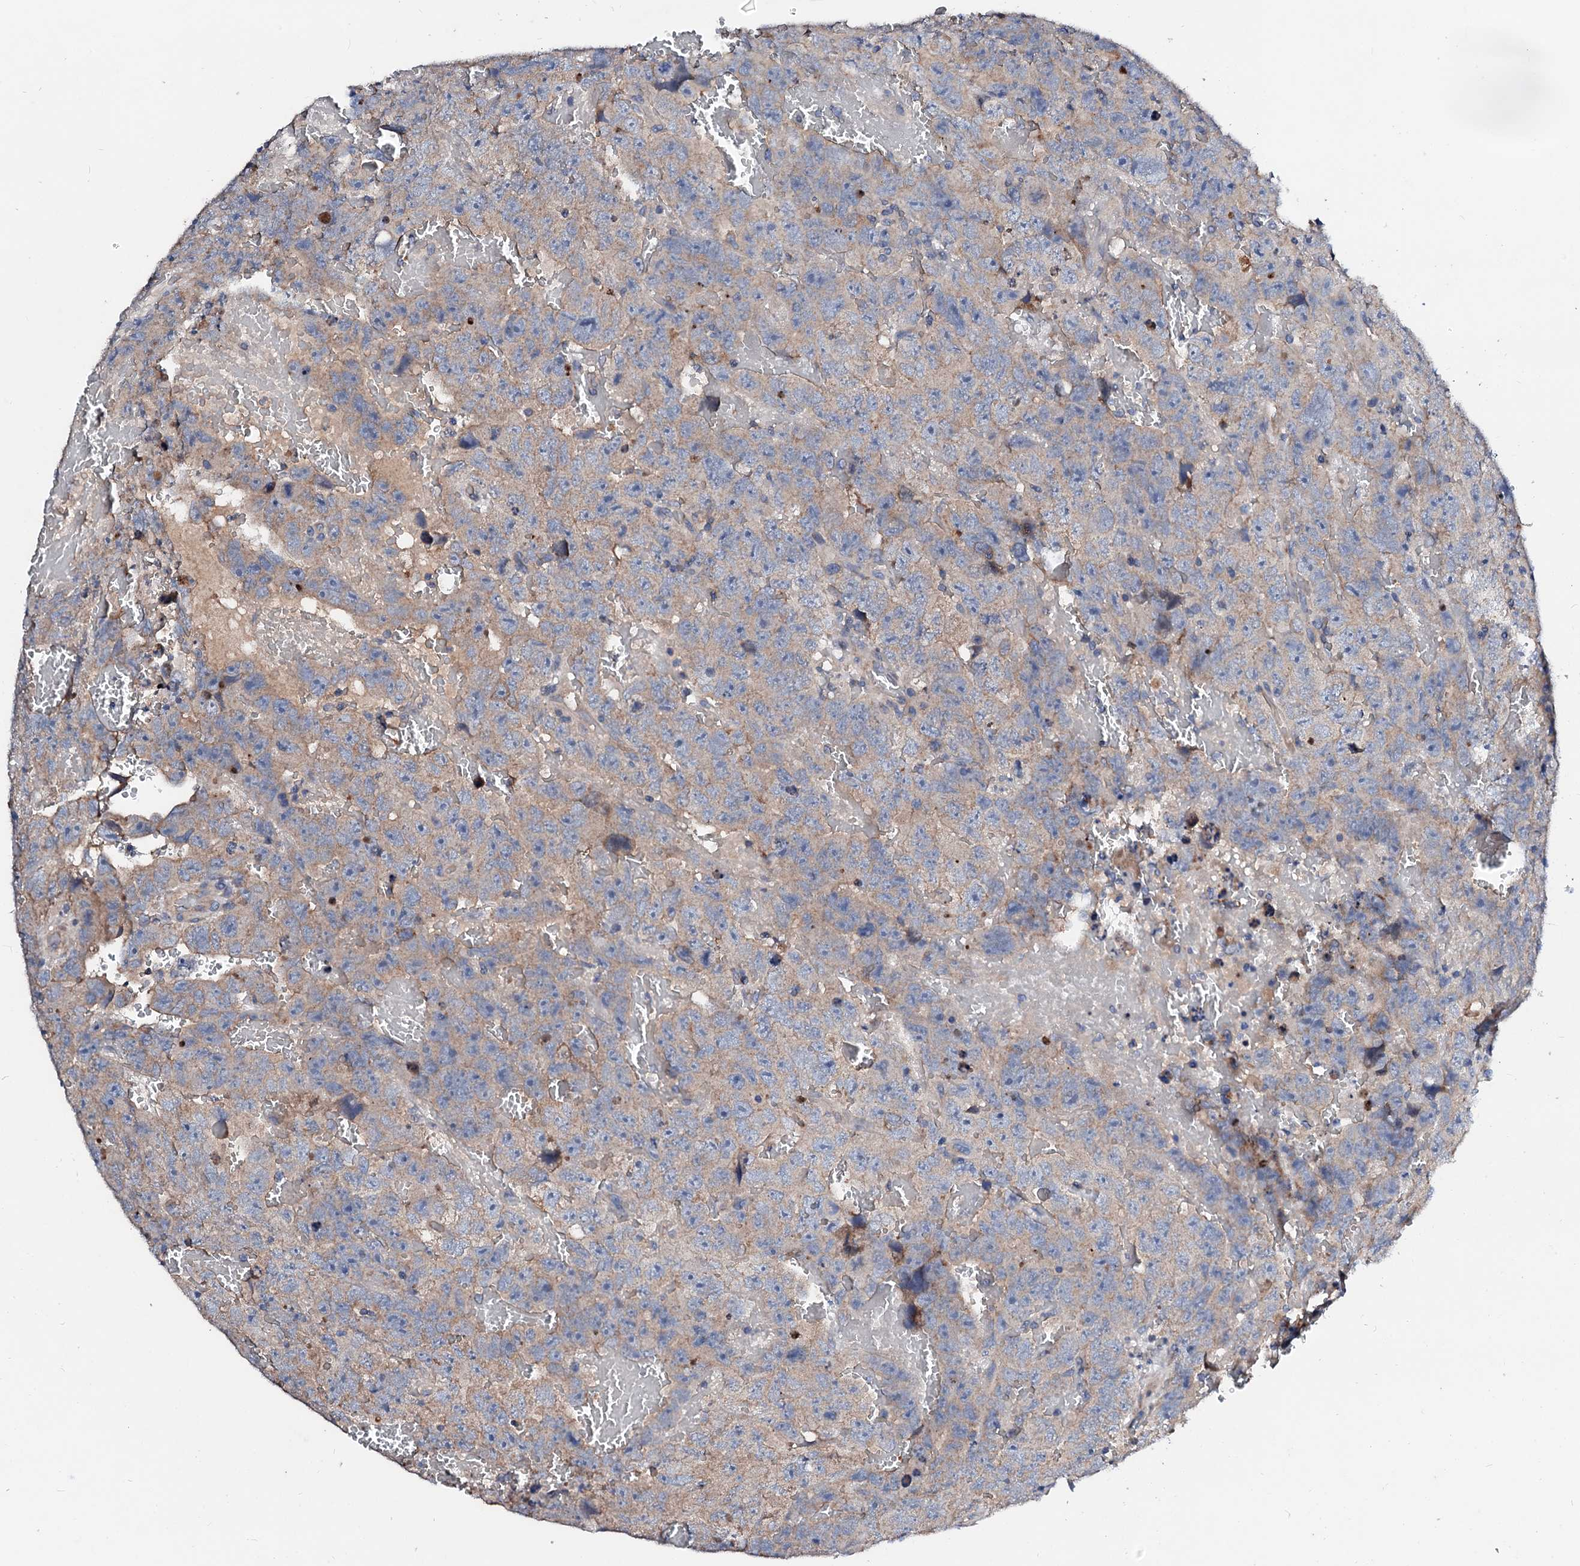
{"staining": {"intensity": "weak", "quantity": "25%-75%", "location": "cytoplasmic/membranous"}, "tissue": "testis cancer", "cell_type": "Tumor cells", "image_type": "cancer", "snomed": [{"axis": "morphology", "description": "Carcinoma, Embryonal, NOS"}, {"axis": "topography", "description": "Testis"}], "caption": "A photomicrograph of testis cancer (embryonal carcinoma) stained for a protein reveals weak cytoplasmic/membranous brown staining in tumor cells.", "gene": "FIBIN", "patient": {"sex": "male", "age": 45}}